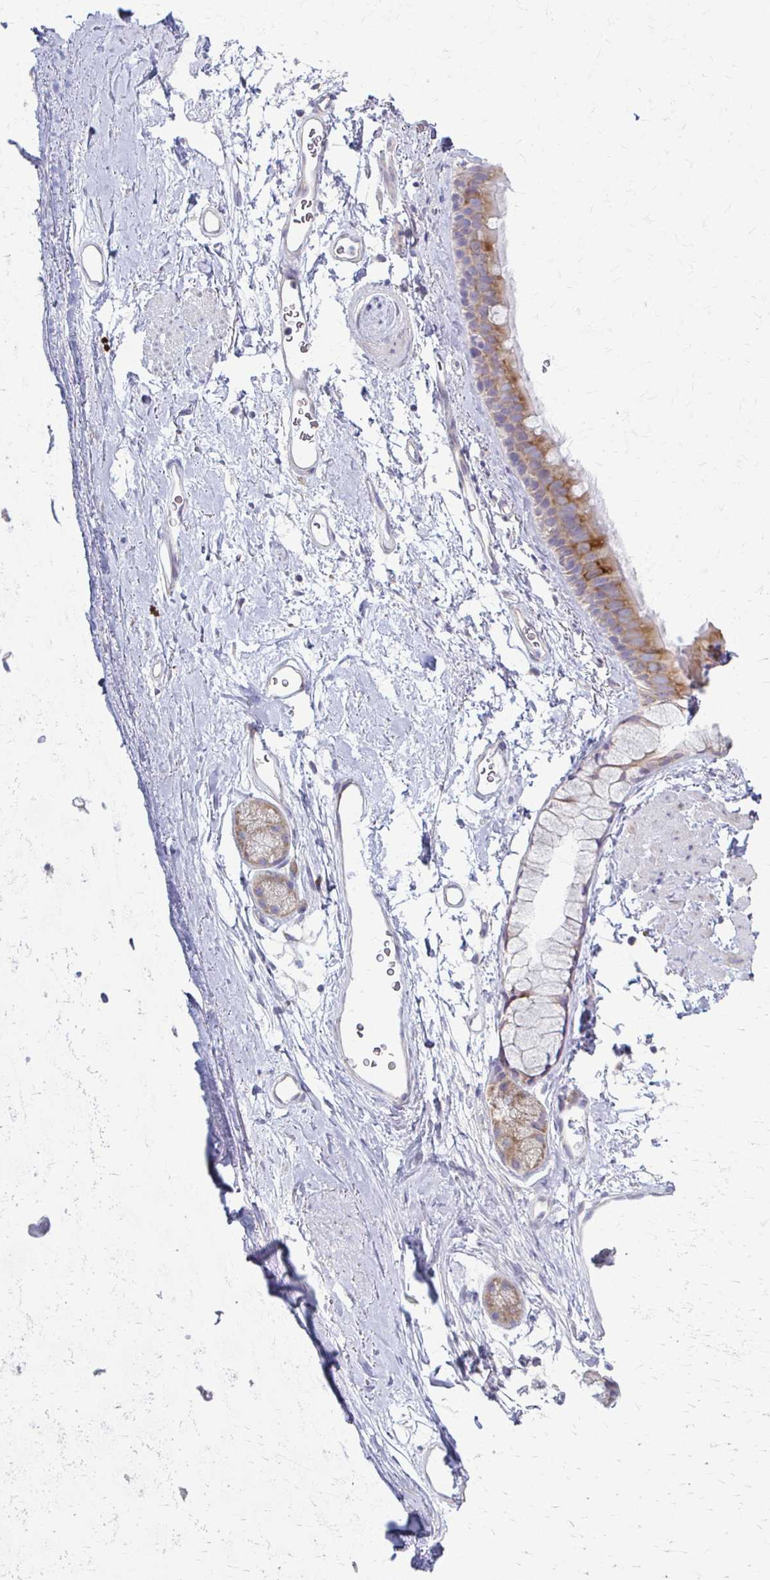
{"staining": {"intensity": "negative", "quantity": "none", "location": "none"}, "tissue": "adipose tissue", "cell_type": "Adipocytes", "image_type": "normal", "snomed": [{"axis": "morphology", "description": "Normal tissue, NOS"}, {"axis": "topography", "description": "Lymph node"}, {"axis": "topography", "description": "Cartilage tissue"}, {"axis": "topography", "description": "Bronchus"}], "caption": "Immunohistochemistry of unremarkable adipose tissue reveals no expression in adipocytes.", "gene": "PRKRA", "patient": {"sex": "female", "age": 70}}